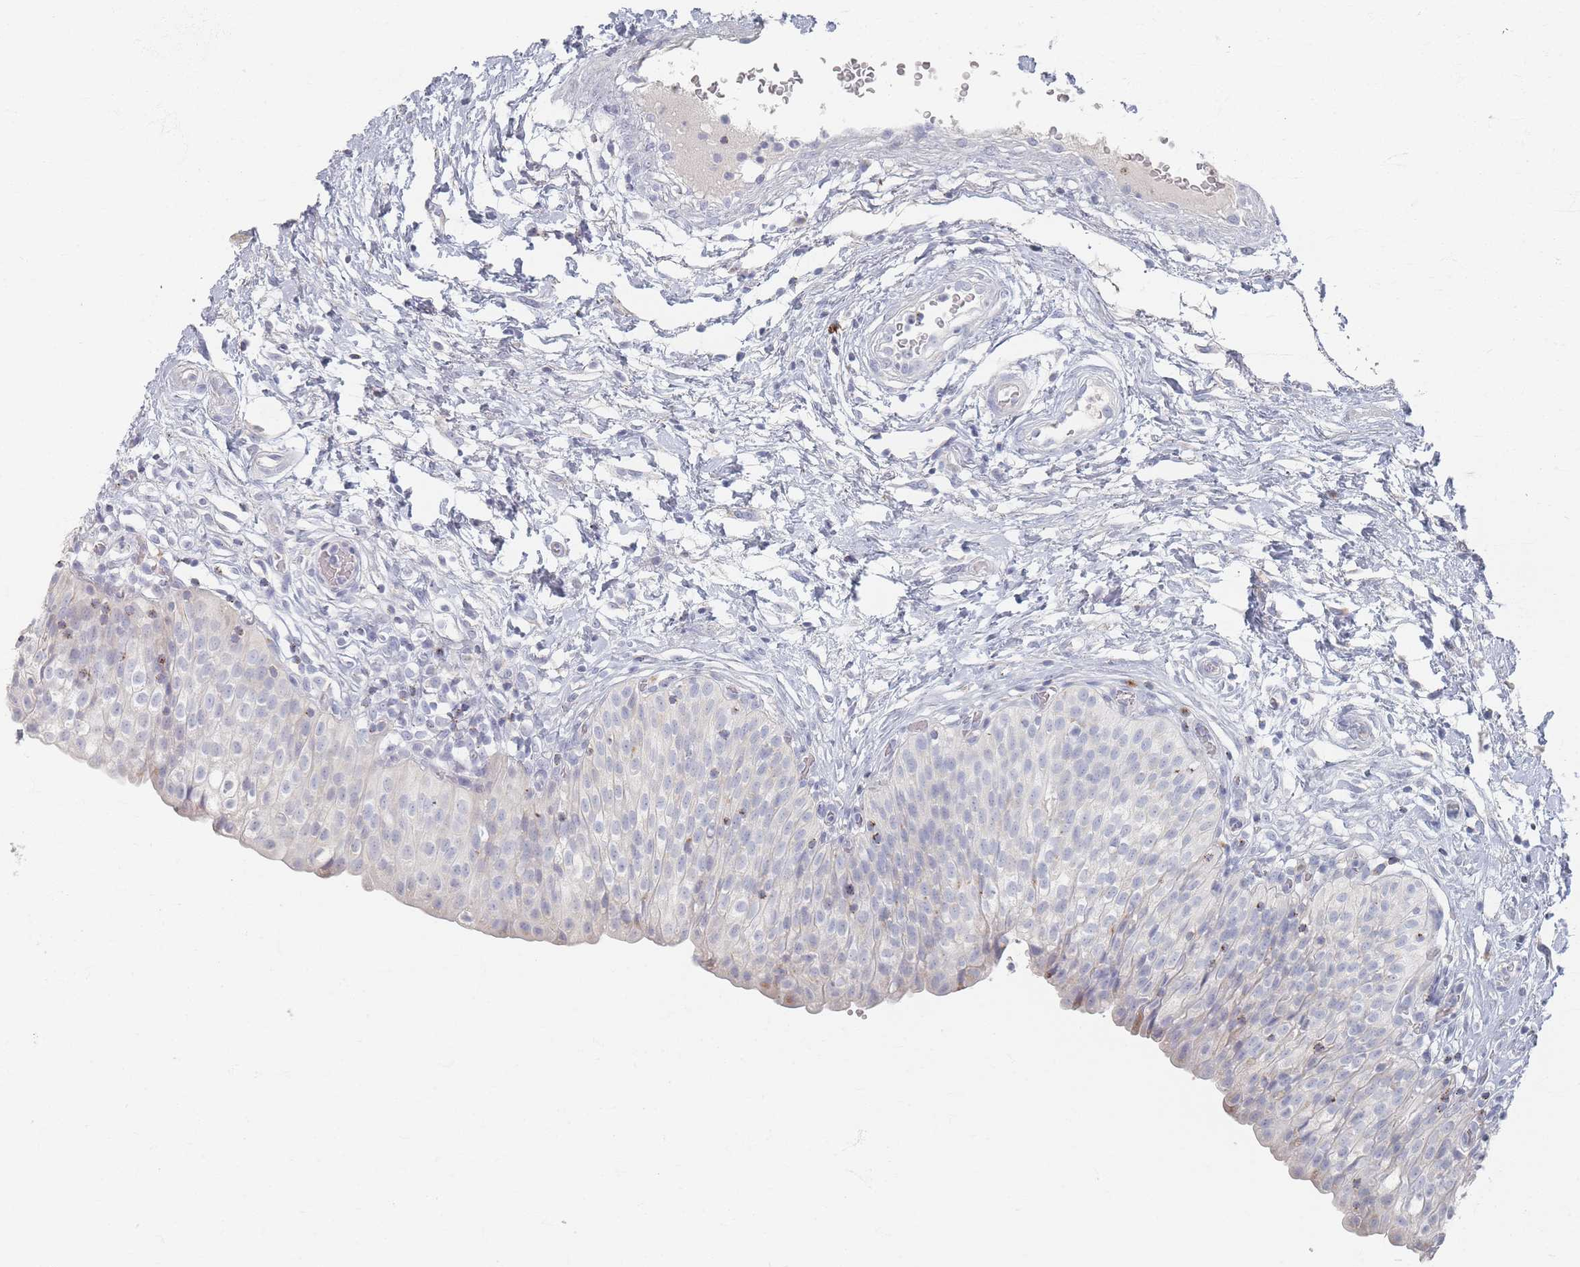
{"staining": {"intensity": "weak", "quantity": "<25%", "location": "nuclear"}, "tissue": "urinary bladder", "cell_type": "Urothelial cells", "image_type": "normal", "snomed": [{"axis": "morphology", "description": "Normal tissue, NOS"}, {"axis": "topography", "description": "Urinary bladder"}], "caption": "High magnification brightfield microscopy of normal urinary bladder stained with DAB (brown) and counterstained with hematoxylin (blue): urothelial cells show no significant staining. (DAB immunohistochemistry, high magnification).", "gene": "ENSG00000251357", "patient": {"sex": "male", "age": 55}}